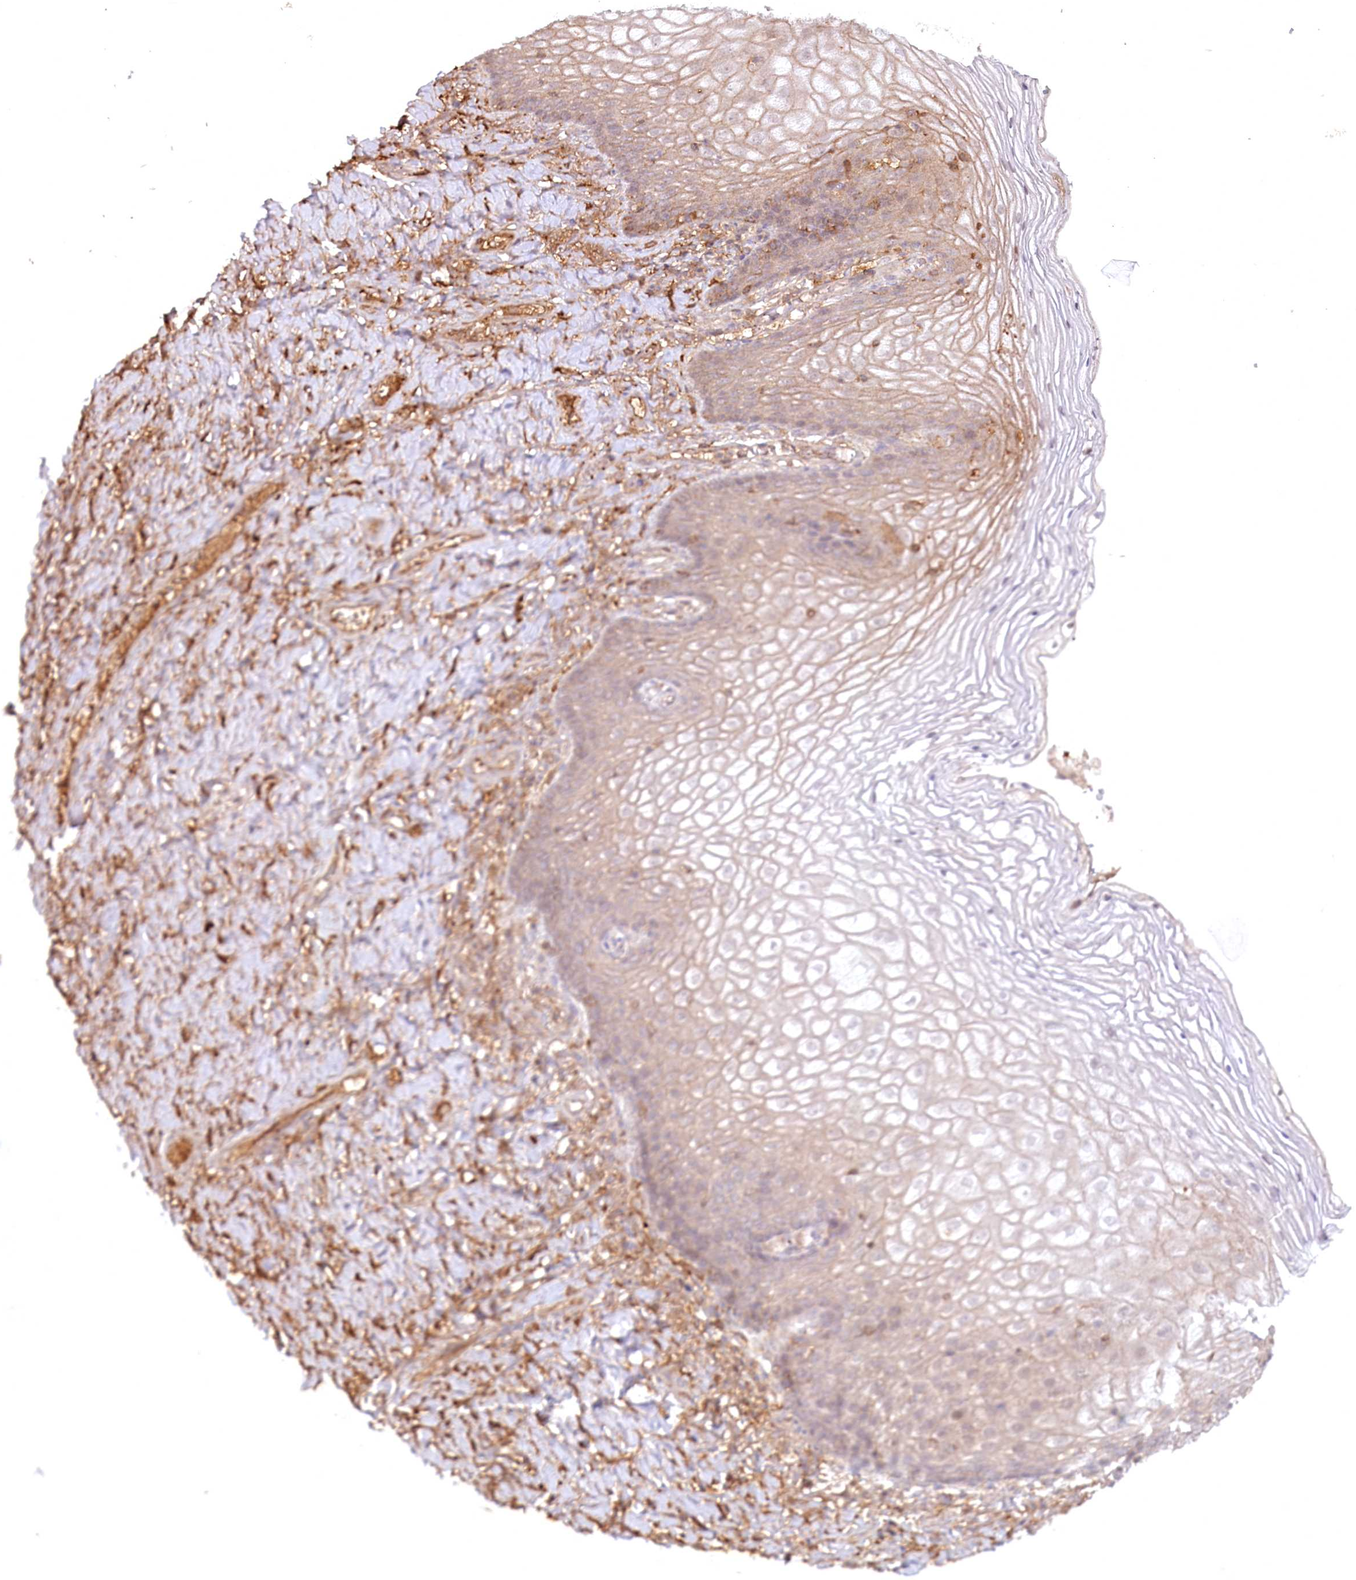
{"staining": {"intensity": "weak", "quantity": "25%-75%", "location": "cytoplasmic/membranous"}, "tissue": "vagina", "cell_type": "Squamous epithelial cells", "image_type": "normal", "snomed": [{"axis": "morphology", "description": "Normal tissue, NOS"}, {"axis": "topography", "description": "Vagina"}], "caption": "Immunohistochemical staining of unremarkable human vagina demonstrates 25%-75% levels of weak cytoplasmic/membranous protein positivity in about 25%-75% of squamous epithelial cells.", "gene": "PSAPL1", "patient": {"sex": "female", "age": 60}}